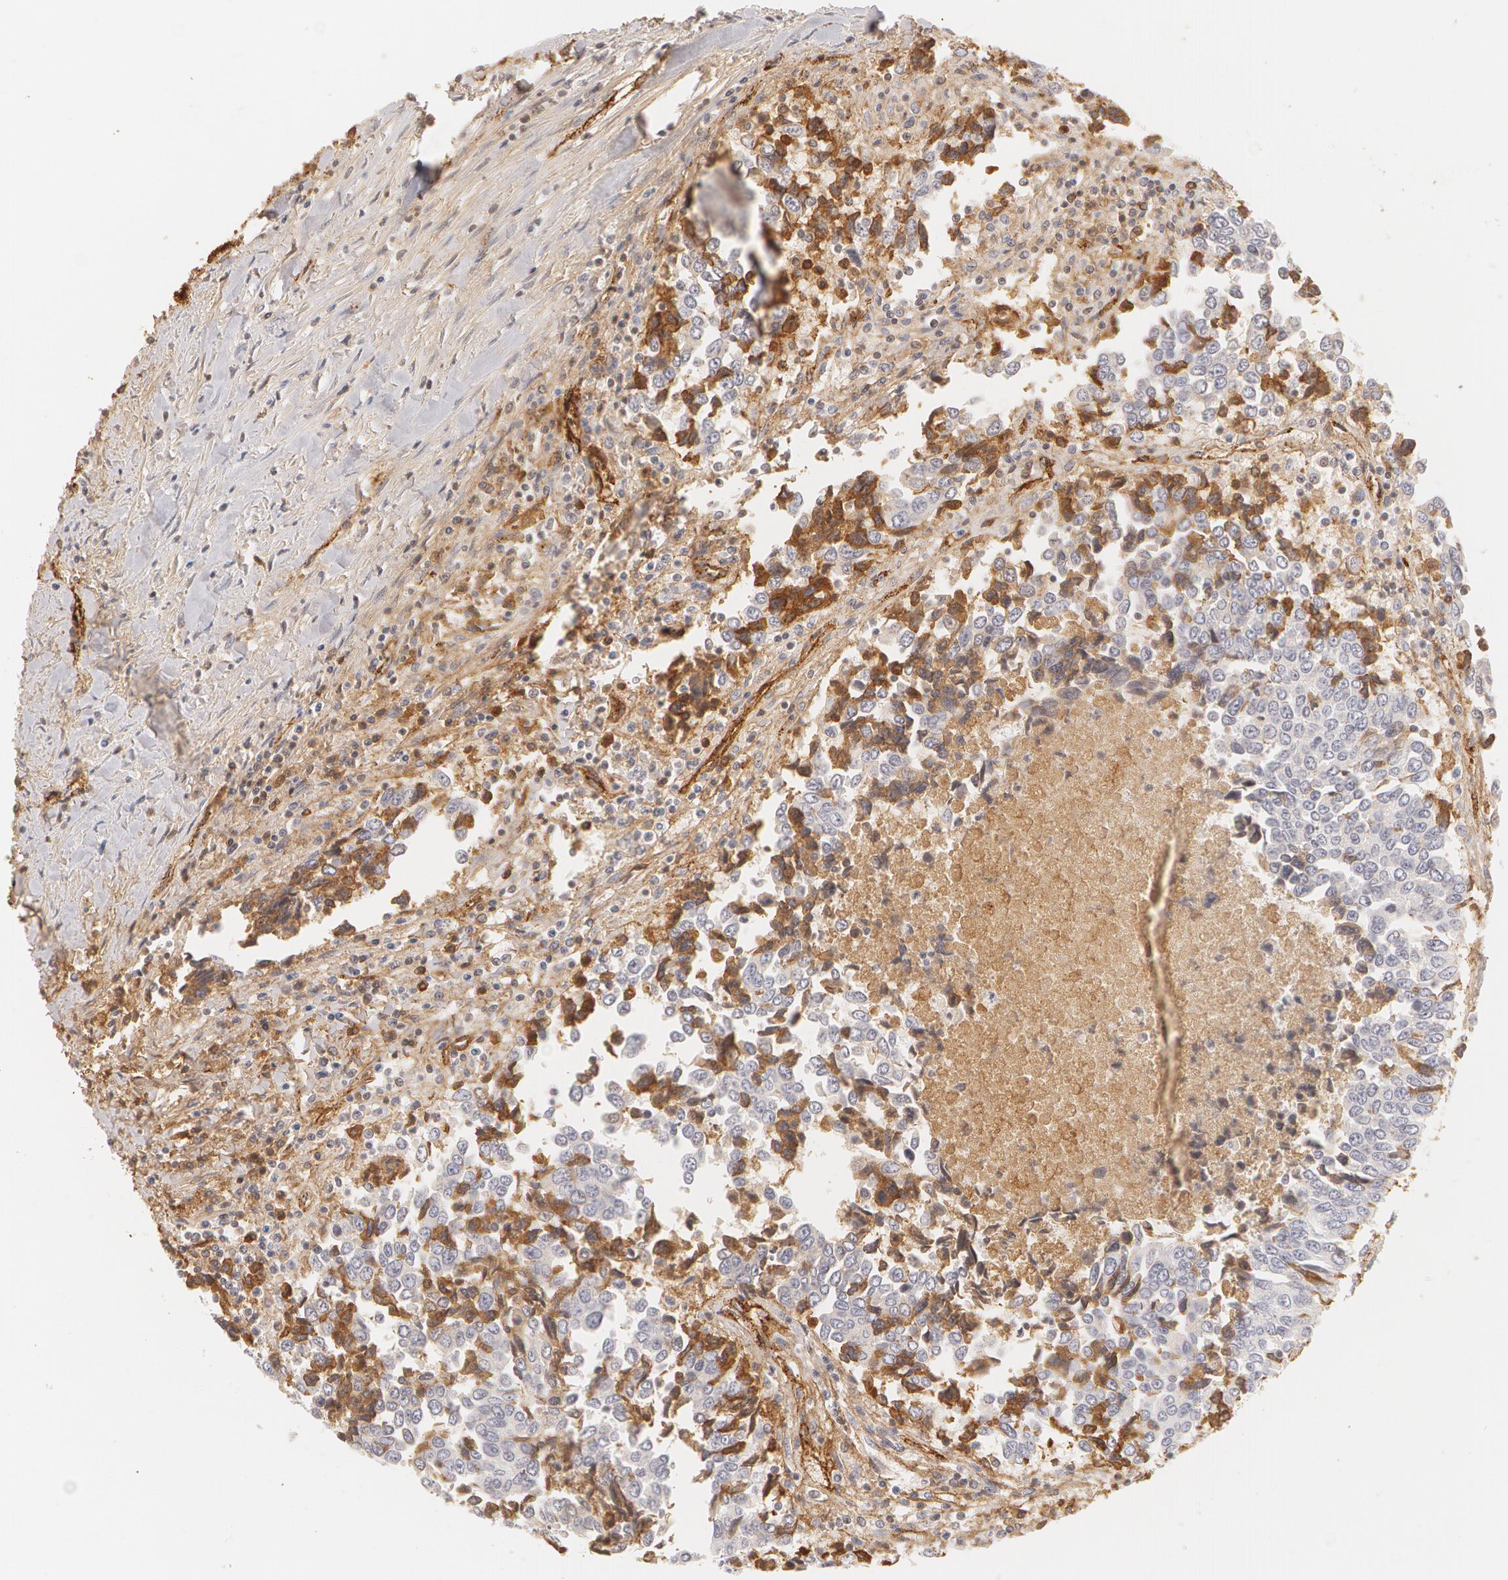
{"staining": {"intensity": "negative", "quantity": "none", "location": "none"}, "tissue": "urothelial cancer", "cell_type": "Tumor cells", "image_type": "cancer", "snomed": [{"axis": "morphology", "description": "Urothelial carcinoma, High grade"}, {"axis": "topography", "description": "Urinary bladder"}], "caption": "DAB immunohistochemical staining of human urothelial cancer exhibits no significant staining in tumor cells. Brightfield microscopy of immunohistochemistry stained with DAB (3,3'-diaminobenzidine) (brown) and hematoxylin (blue), captured at high magnification.", "gene": "VWF", "patient": {"sex": "male", "age": 86}}